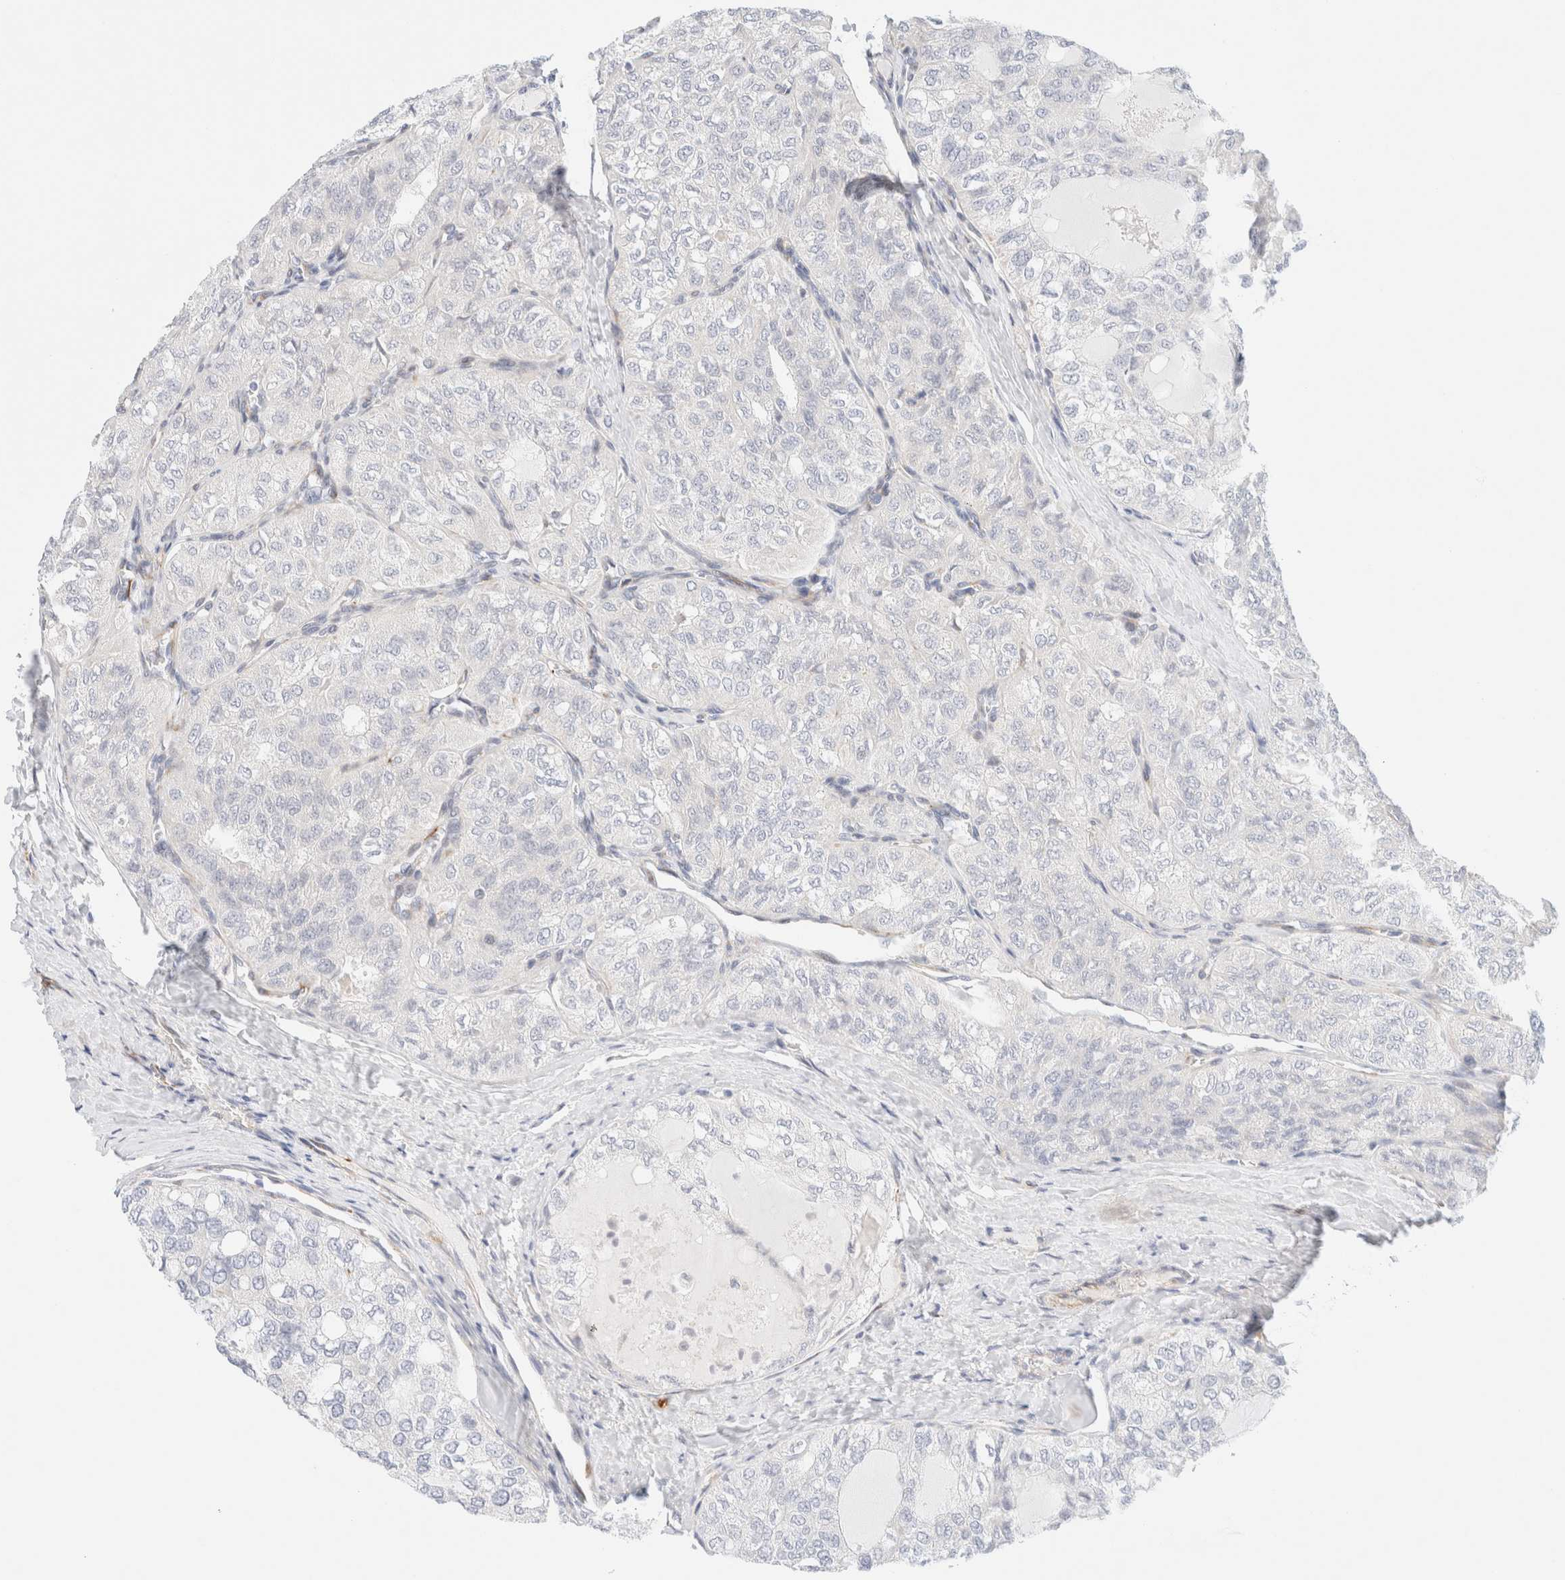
{"staining": {"intensity": "negative", "quantity": "none", "location": "none"}, "tissue": "thyroid cancer", "cell_type": "Tumor cells", "image_type": "cancer", "snomed": [{"axis": "morphology", "description": "Follicular adenoma carcinoma, NOS"}, {"axis": "topography", "description": "Thyroid gland"}], "caption": "Protein analysis of thyroid cancer (follicular adenoma carcinoma) demonstrates no significant staining in tumor cells.", "gene": "SLC25A48", "patient": {"sex": "male", "age": 75}}